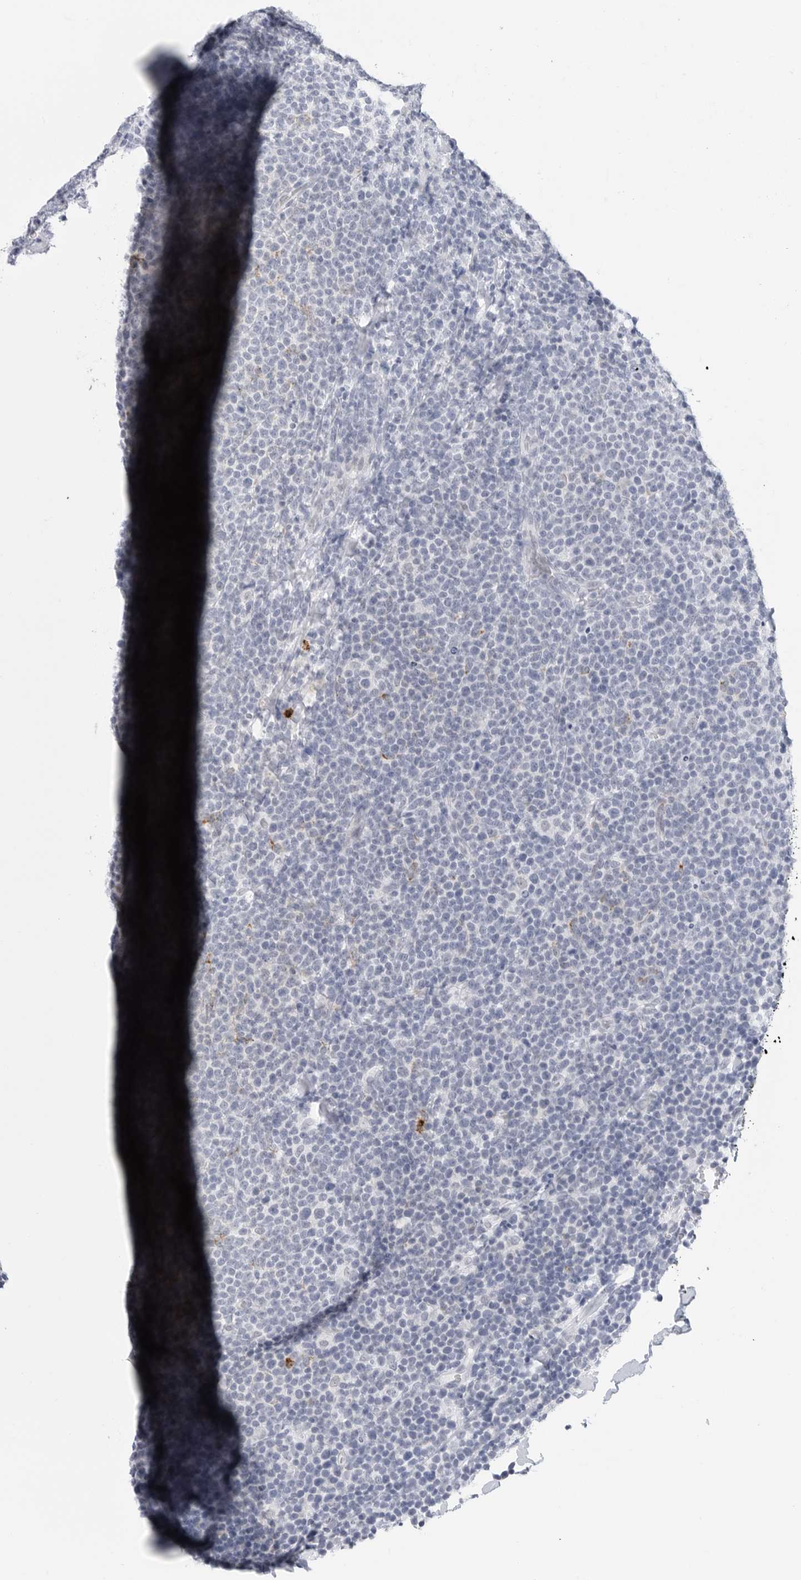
{"staining": {"intensity": "negative", "quantity": "none", "location": "none"}, "tissue": "lymphoma", "cell_type": "Tumor cells", "image_type": "cancer", "snomed": [{"axis": "morphology", "description": "Malignant lymphoma, non-Hodgkin's type, High grade"}, {"axis": "topography", "description": "Lymph node"}], "caption": "Tumor cells show no significant positivity in high-grade malignant lymphoma, non-Hodgkin's type.", "gene": "HSPB7", "patient": {"sex": "male", "age": 61}}